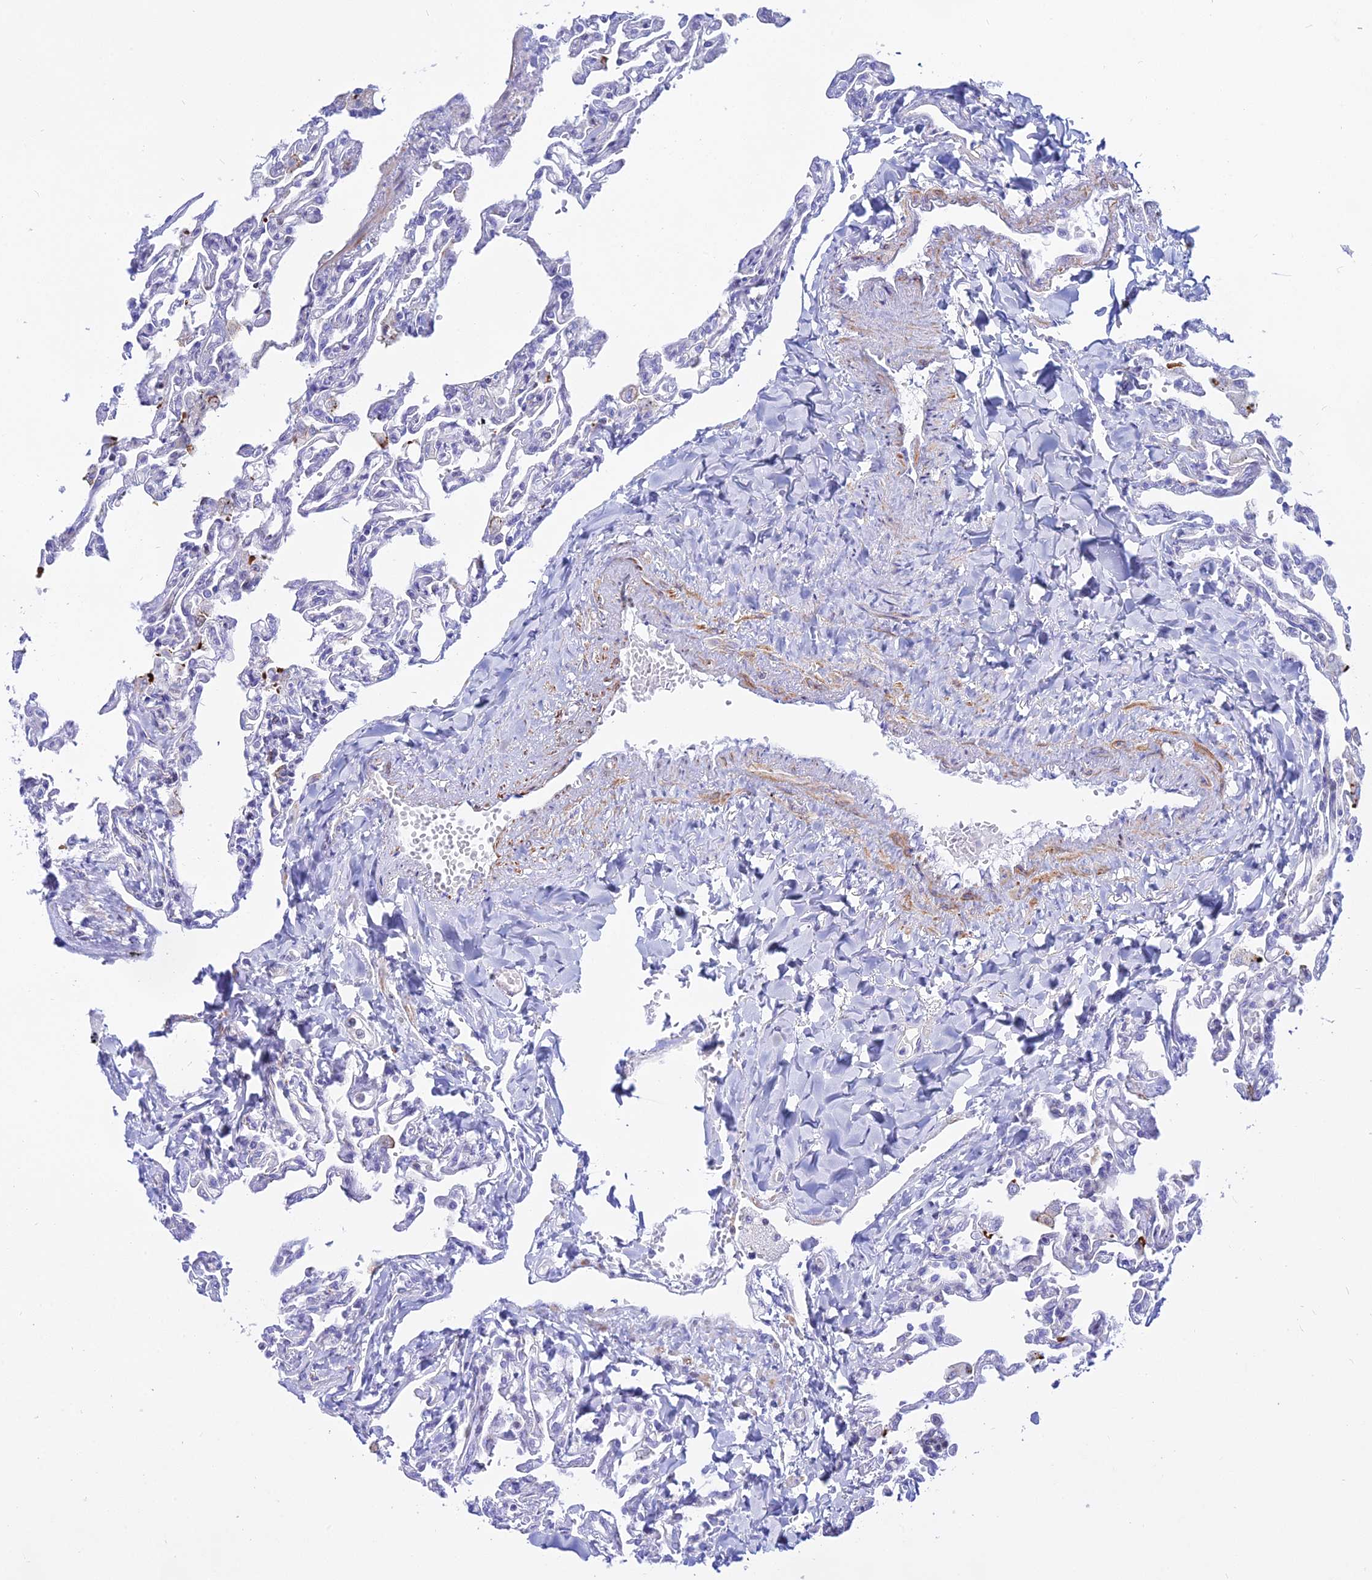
{"staining": {"intensity": "negative", "quantity": "none", "location": "none"}, "tissue": "lung", "cell_type": "Alveolar cells", "image_type": "normal", "snomed": [{"axis": "morphology", "description": "Normal tissue, NOS"}, {"axis": "topography", "description": "Lung"}], "caption": "A photomicrograph of lung stained for a protein exhibits no brown staining in alveolar cells.", "gene": "DLX1", "patient": {"sex": "male", "age": 21}}